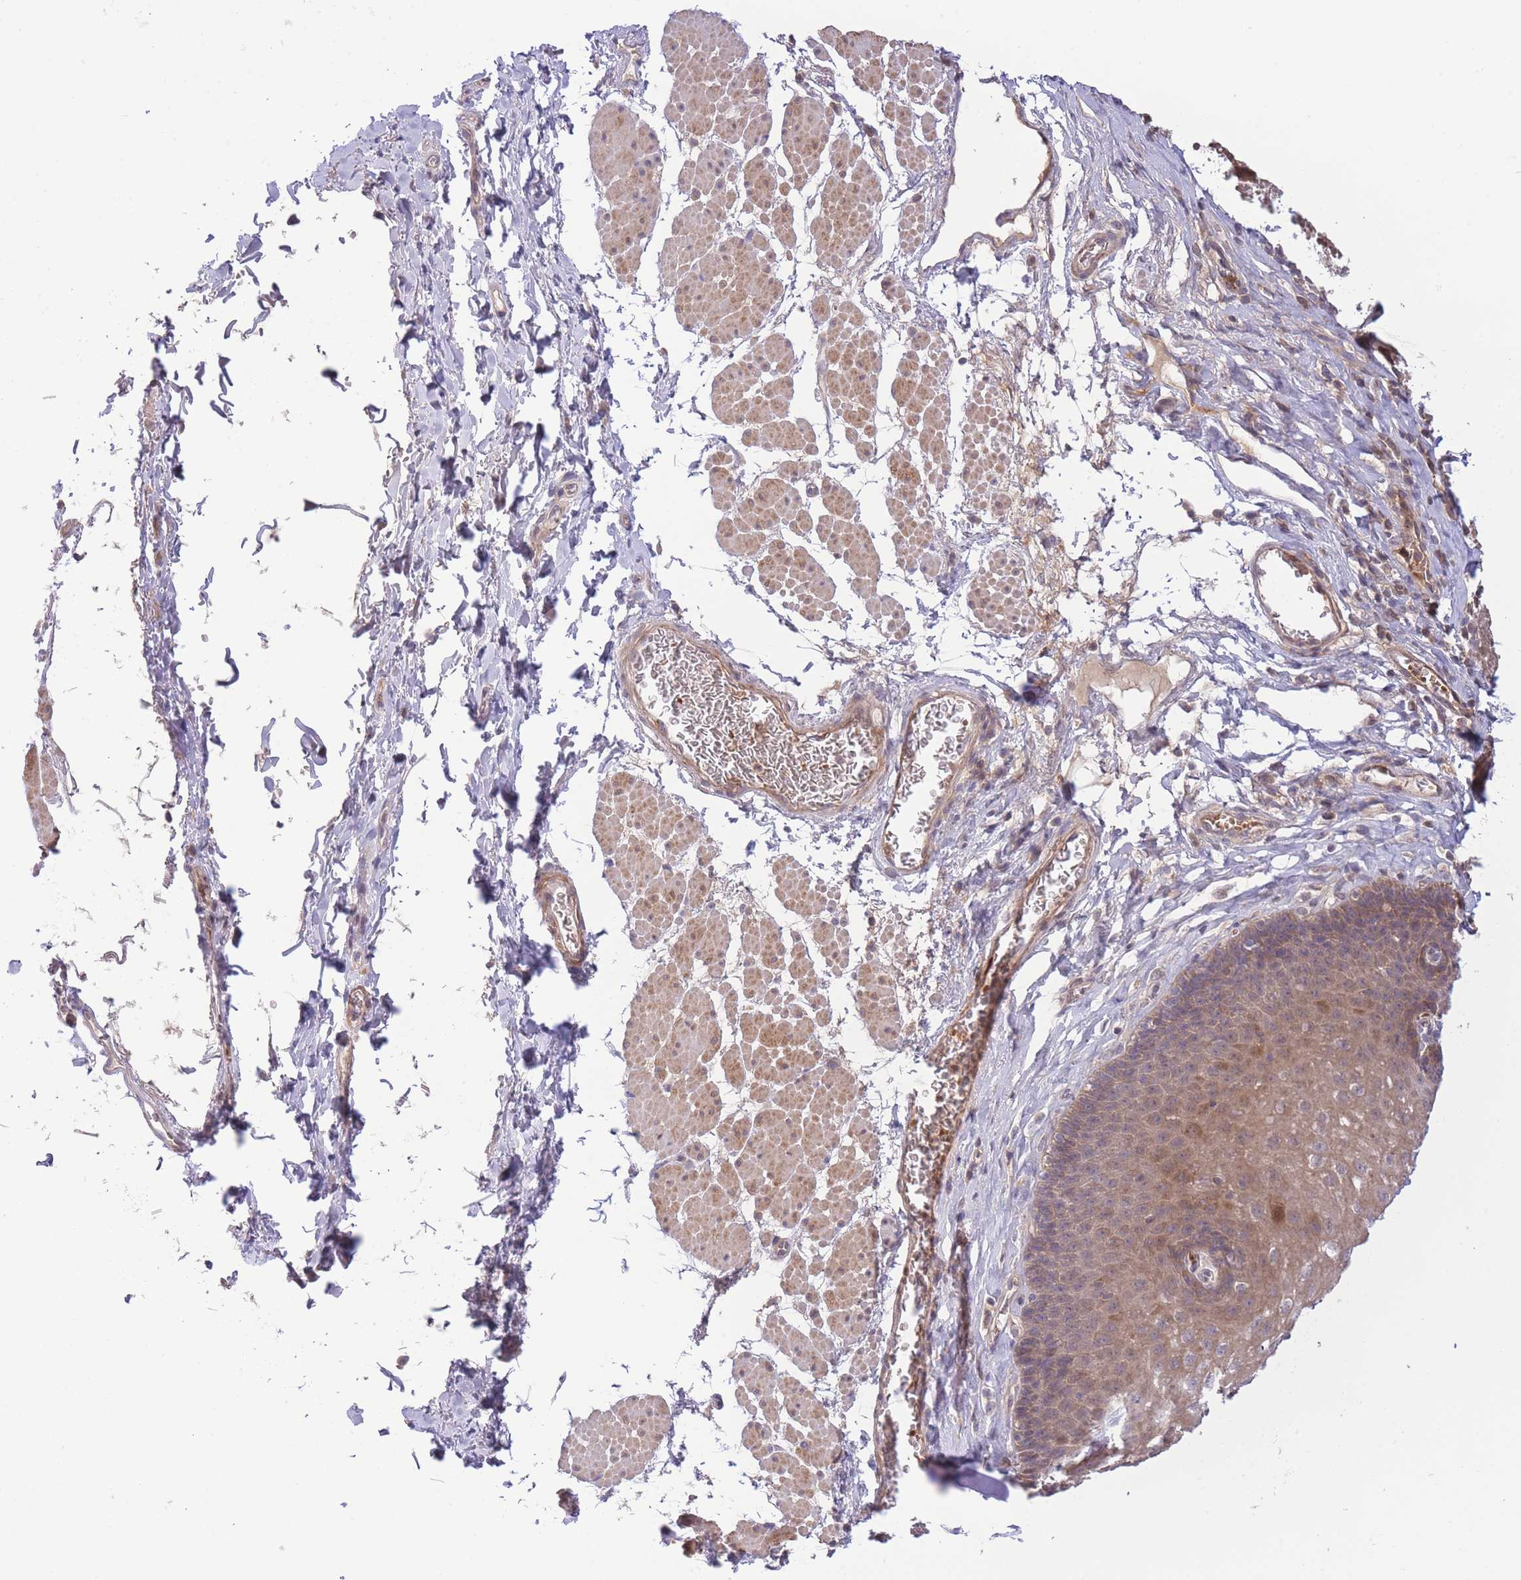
{"staining": {"intensity": "moderate", "quantity": "<25%", "location": "cytoplasmic/membranous"}, "tissue": "esophagus", "cell_type": "Squamous epithelial cells", "image_type": "normal", "snomed": [{"axis": "morphology", "description": "Normal tissue, NOS"}, {"axis": "topography", "description": "Esophagus"}], "caption": "Brown immunohistochemical staining in normal human esophagus displays moderate cytoplasmic/membranous positivity in about <25% of squamous epithelial cells. (DAB (3,3'-diaminobenzidine) IHC, brown staining for protein, blue staining for nuclei).", "gene": "ZNF304", "patient": {"sex": "female", "age": 66}}